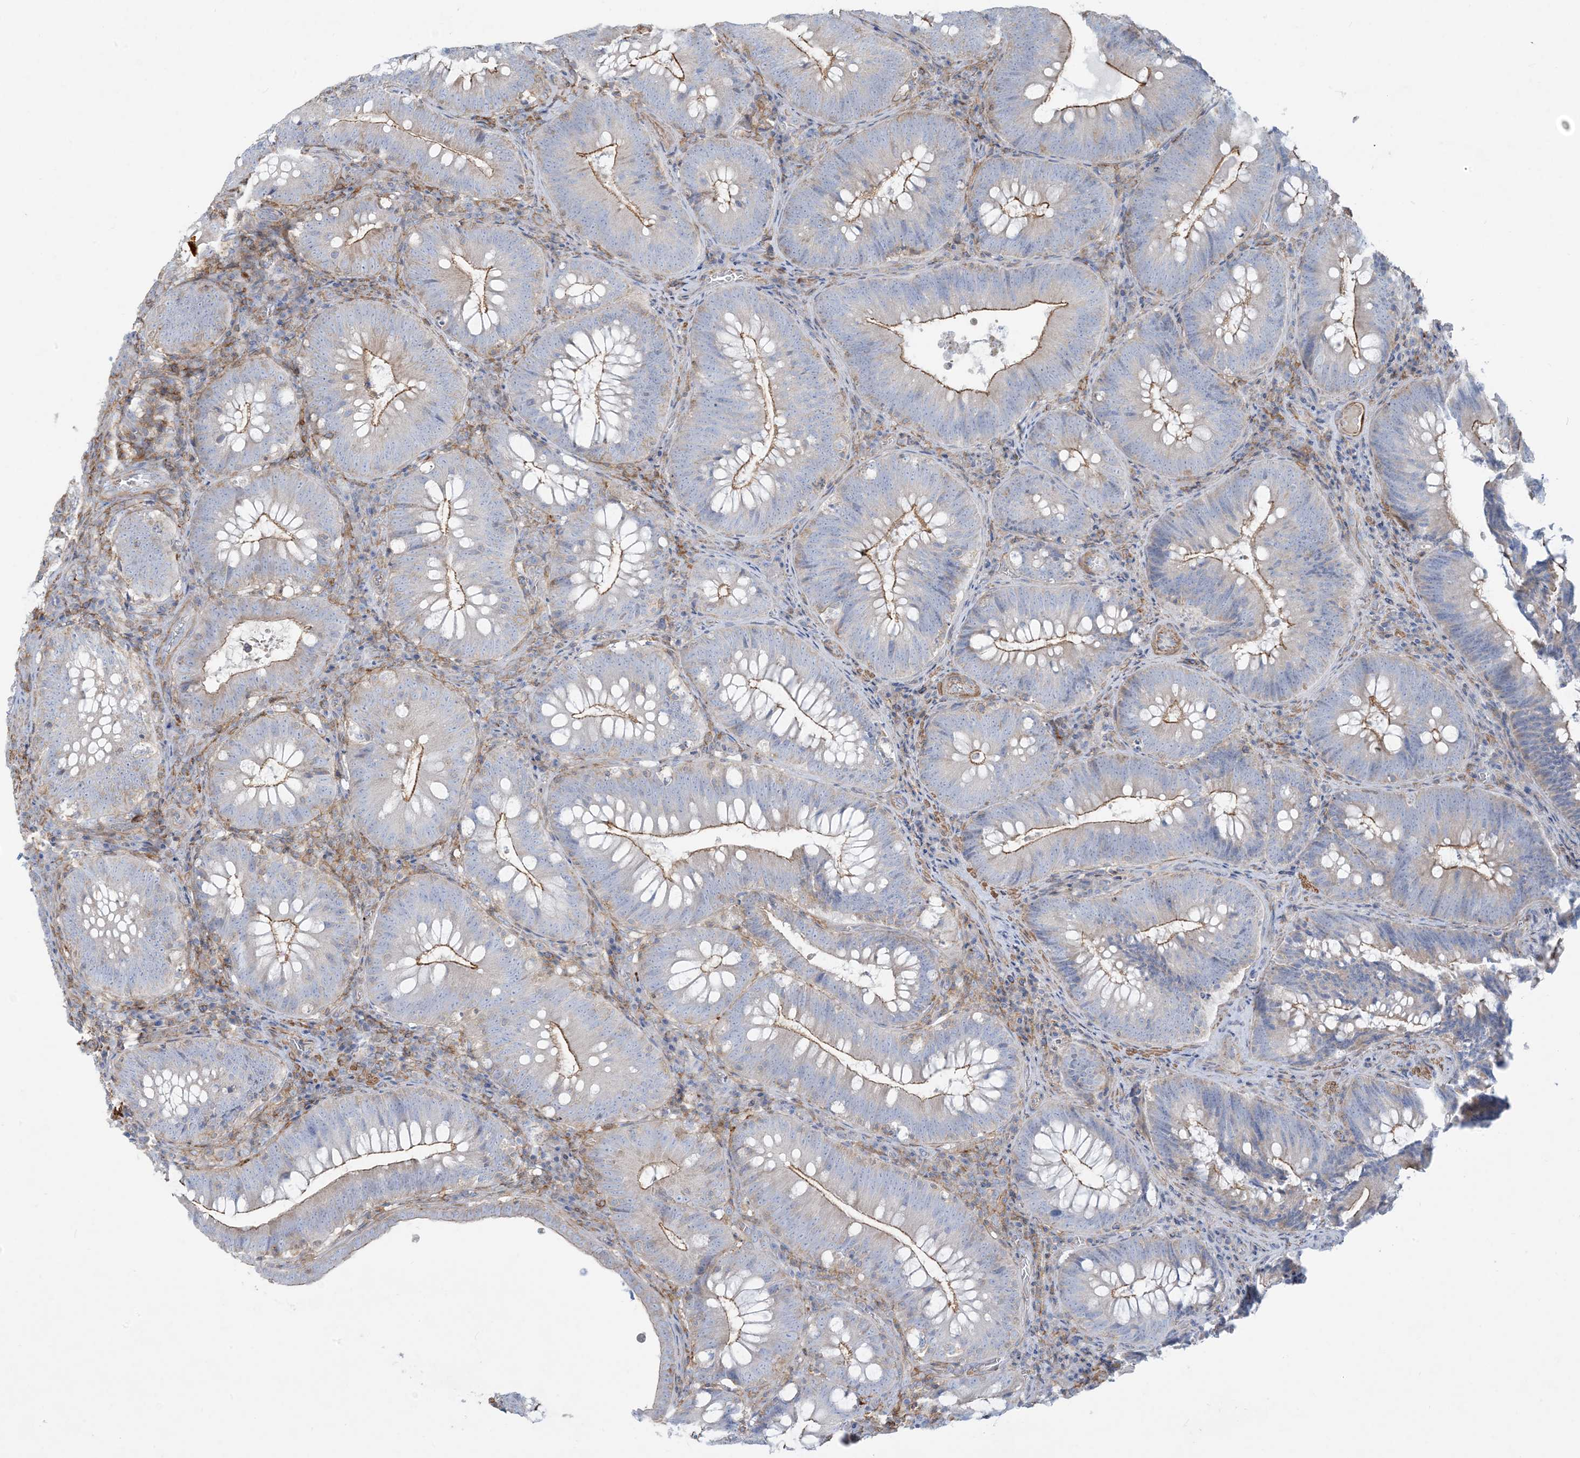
{"staining": {"intensity": "moderate", "quantity": "25%-75%", "location": "cytoplasmic/membranous"}, "tissue": "colorectal cancer", "cell_type": "Tumor cells", "image_type": "cancer", "snomed": [{"axis": "morphology", "description": "Normal tissue, NOS"}, {"axis": "topography", "description": "Colon"}], "caption": "DAB immunohistochemical staining of human colorectal cancer shows moderate cytoplasmic/membranous protein staining in approximately 25%-75% of tumor cells. (IHC, brightfield microscopy, high magnification).", "gene": "GTF3C2", "patient": {"sex": "female", "age": 82}}